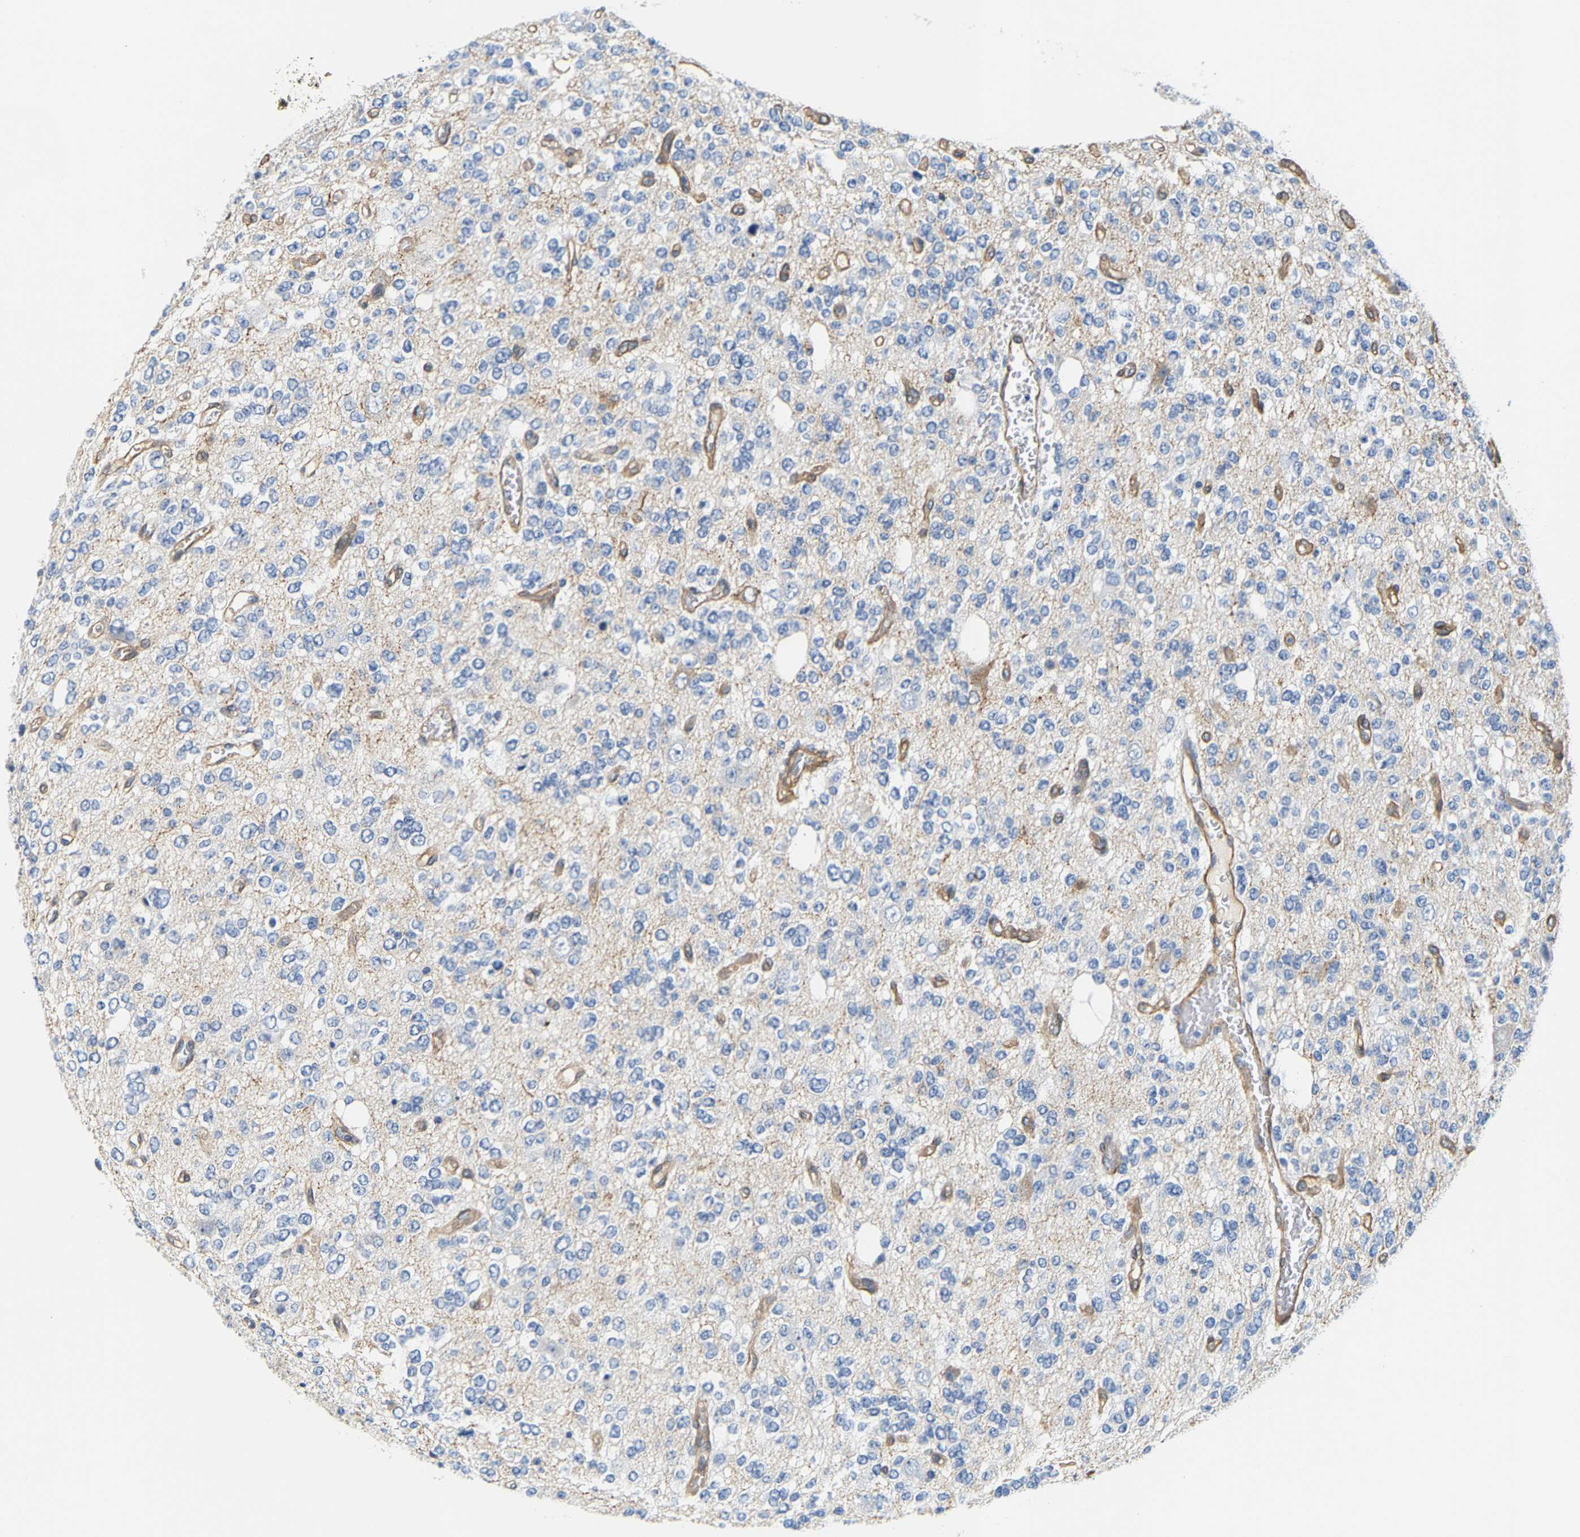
{"staining": {"intensity": "negative", "quantity": "none", "location": "none"}, "tissue": "glioma", "cell_type": "Tumor cells", "image_type": "cancer", "snomed": [{"axis": "morphology", "description": "Glioma, malignant, Low grade"}, {"axis": "topography", "description": "Brain"}], "caption": "This is an IHC photomicrograph of glioma. There is no expression in tumor cells.", "gene": "PAWR", "patient": {"sex": "male", "age": 38}}